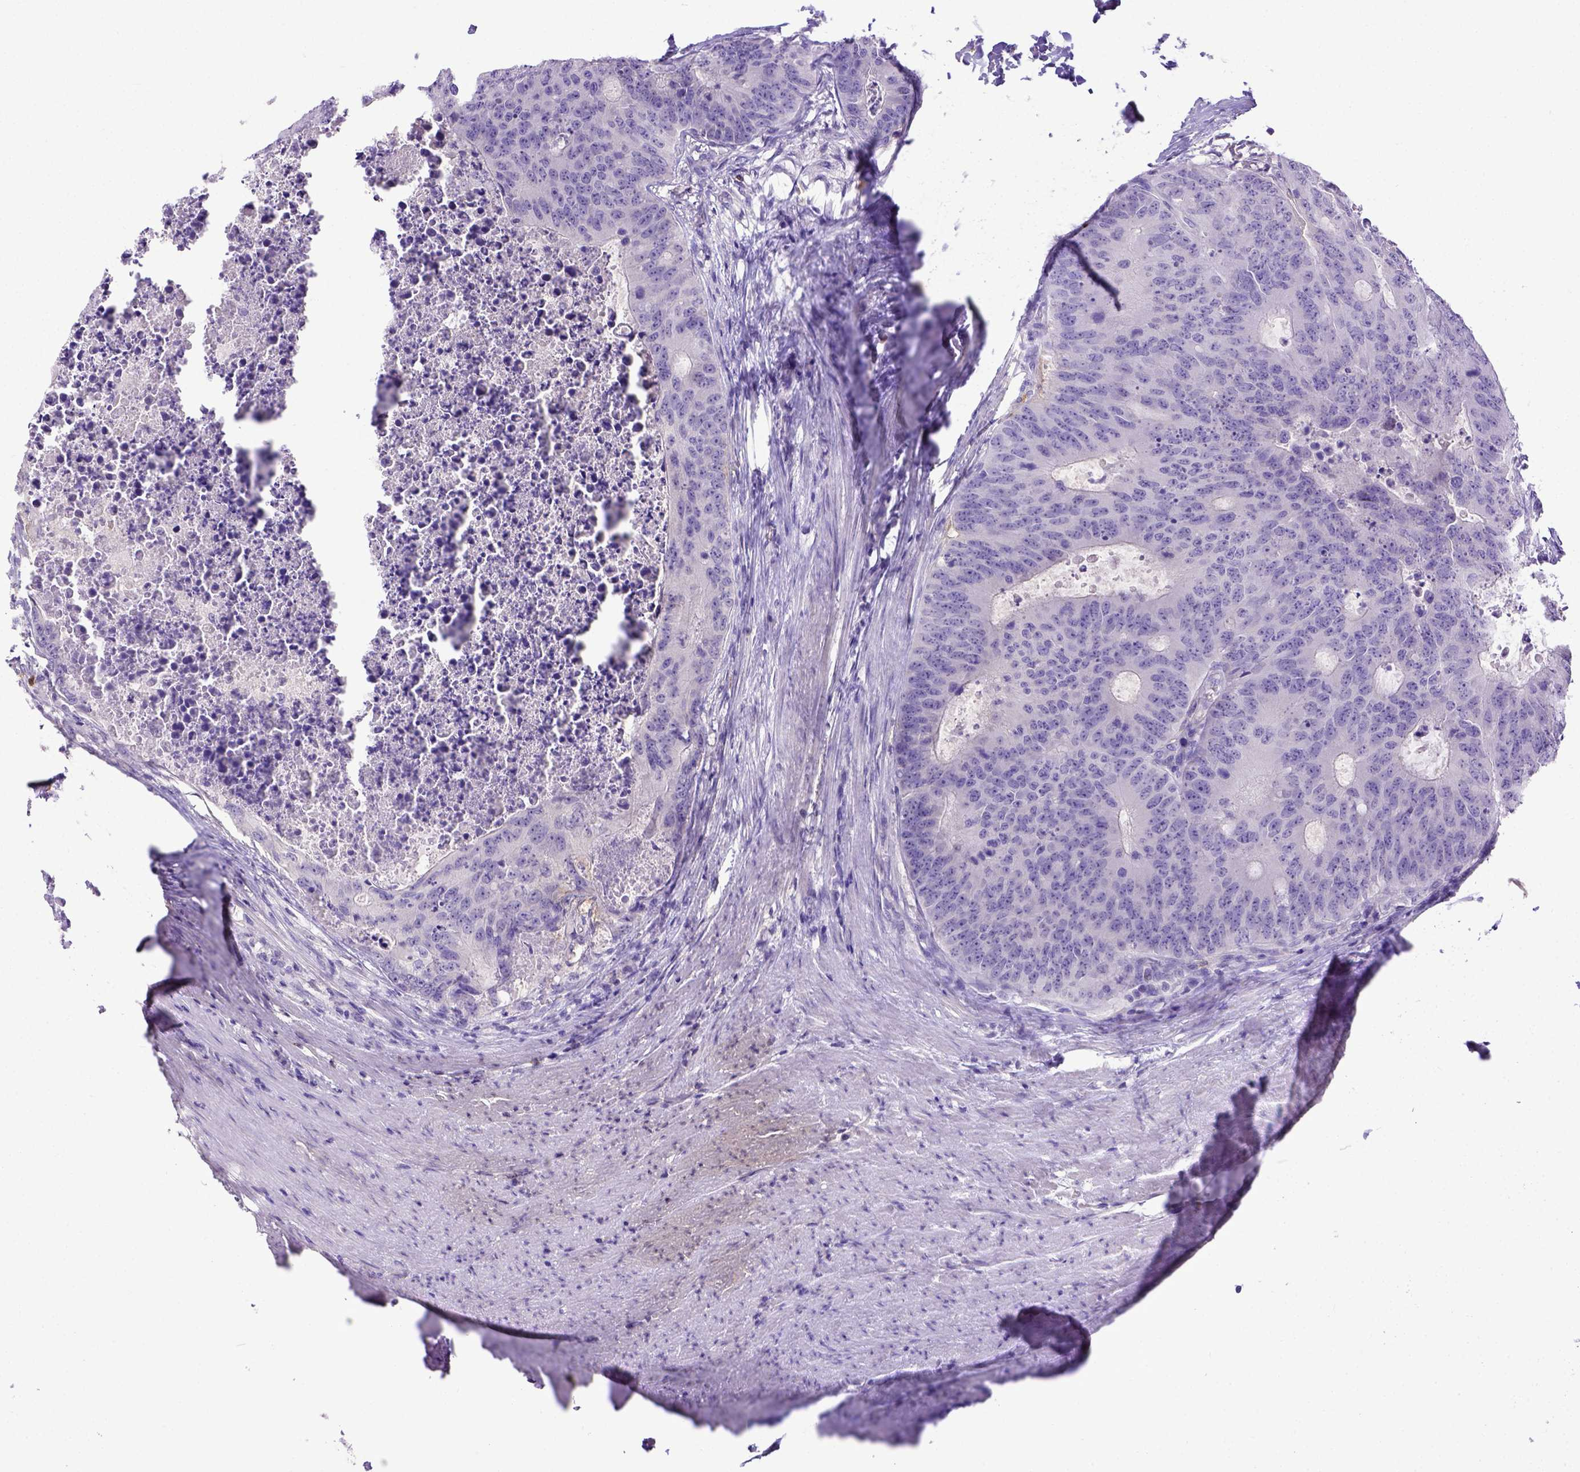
{"staining": {"intensity": "negative", "quantity": "none", "location": "none"}, "tissue": "colorectal cancer", "cell_type": "Tumor cells", "image_type": "cancer", "snomed": [{"axis": "morphology", "description": "Adenocarcinoma, NOS"}, {"axis": "topography", "description": "Colon"}], "caption": "Colorectal adenocarcinoma stained for a protein using immunohistochemistry (IHC) shows no positivity tumor cells.", "gene": "B3GAT1", "patient": {"sex": "male", "age": 67}}